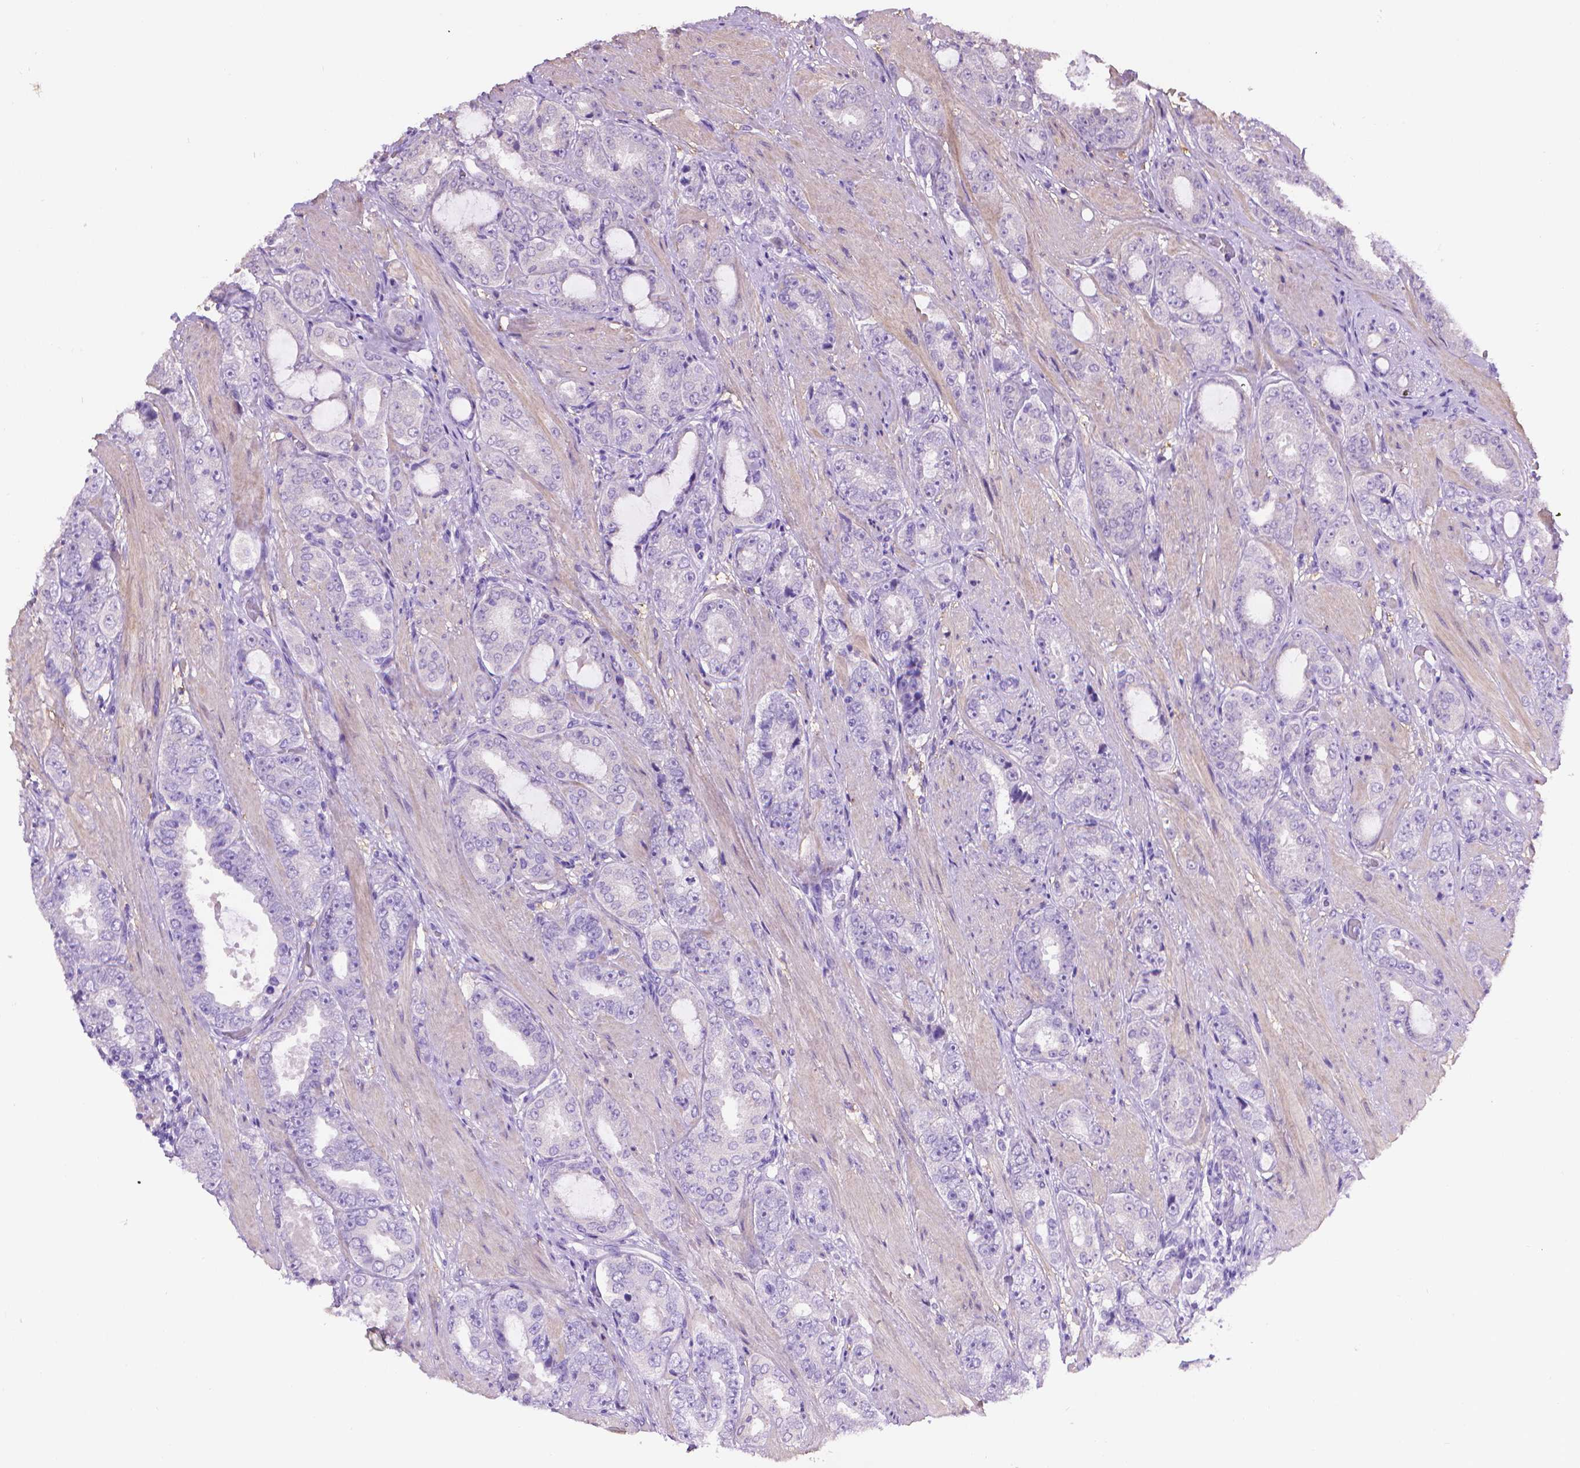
{"staining": {"intensity": "negative", "quantity": "none", "location": "none"}, "tissue": "prostate cancer", "cell_type": "Tumor cells", "image_type": "cancer", "snomed": [{"axis": "morphology", "description": "Adenocarcinoma, High grade"}, {"axis": "topography", "description": "Prostate"}], "caption": "Immunohistochemistry (IHC) micrograph of neoplastic tissue: prostate cancer stained with DAB displays no significant protein expression in tumor cells.", "gene": "PNMA2", "patient": {"sex": "male", "age": 63}}